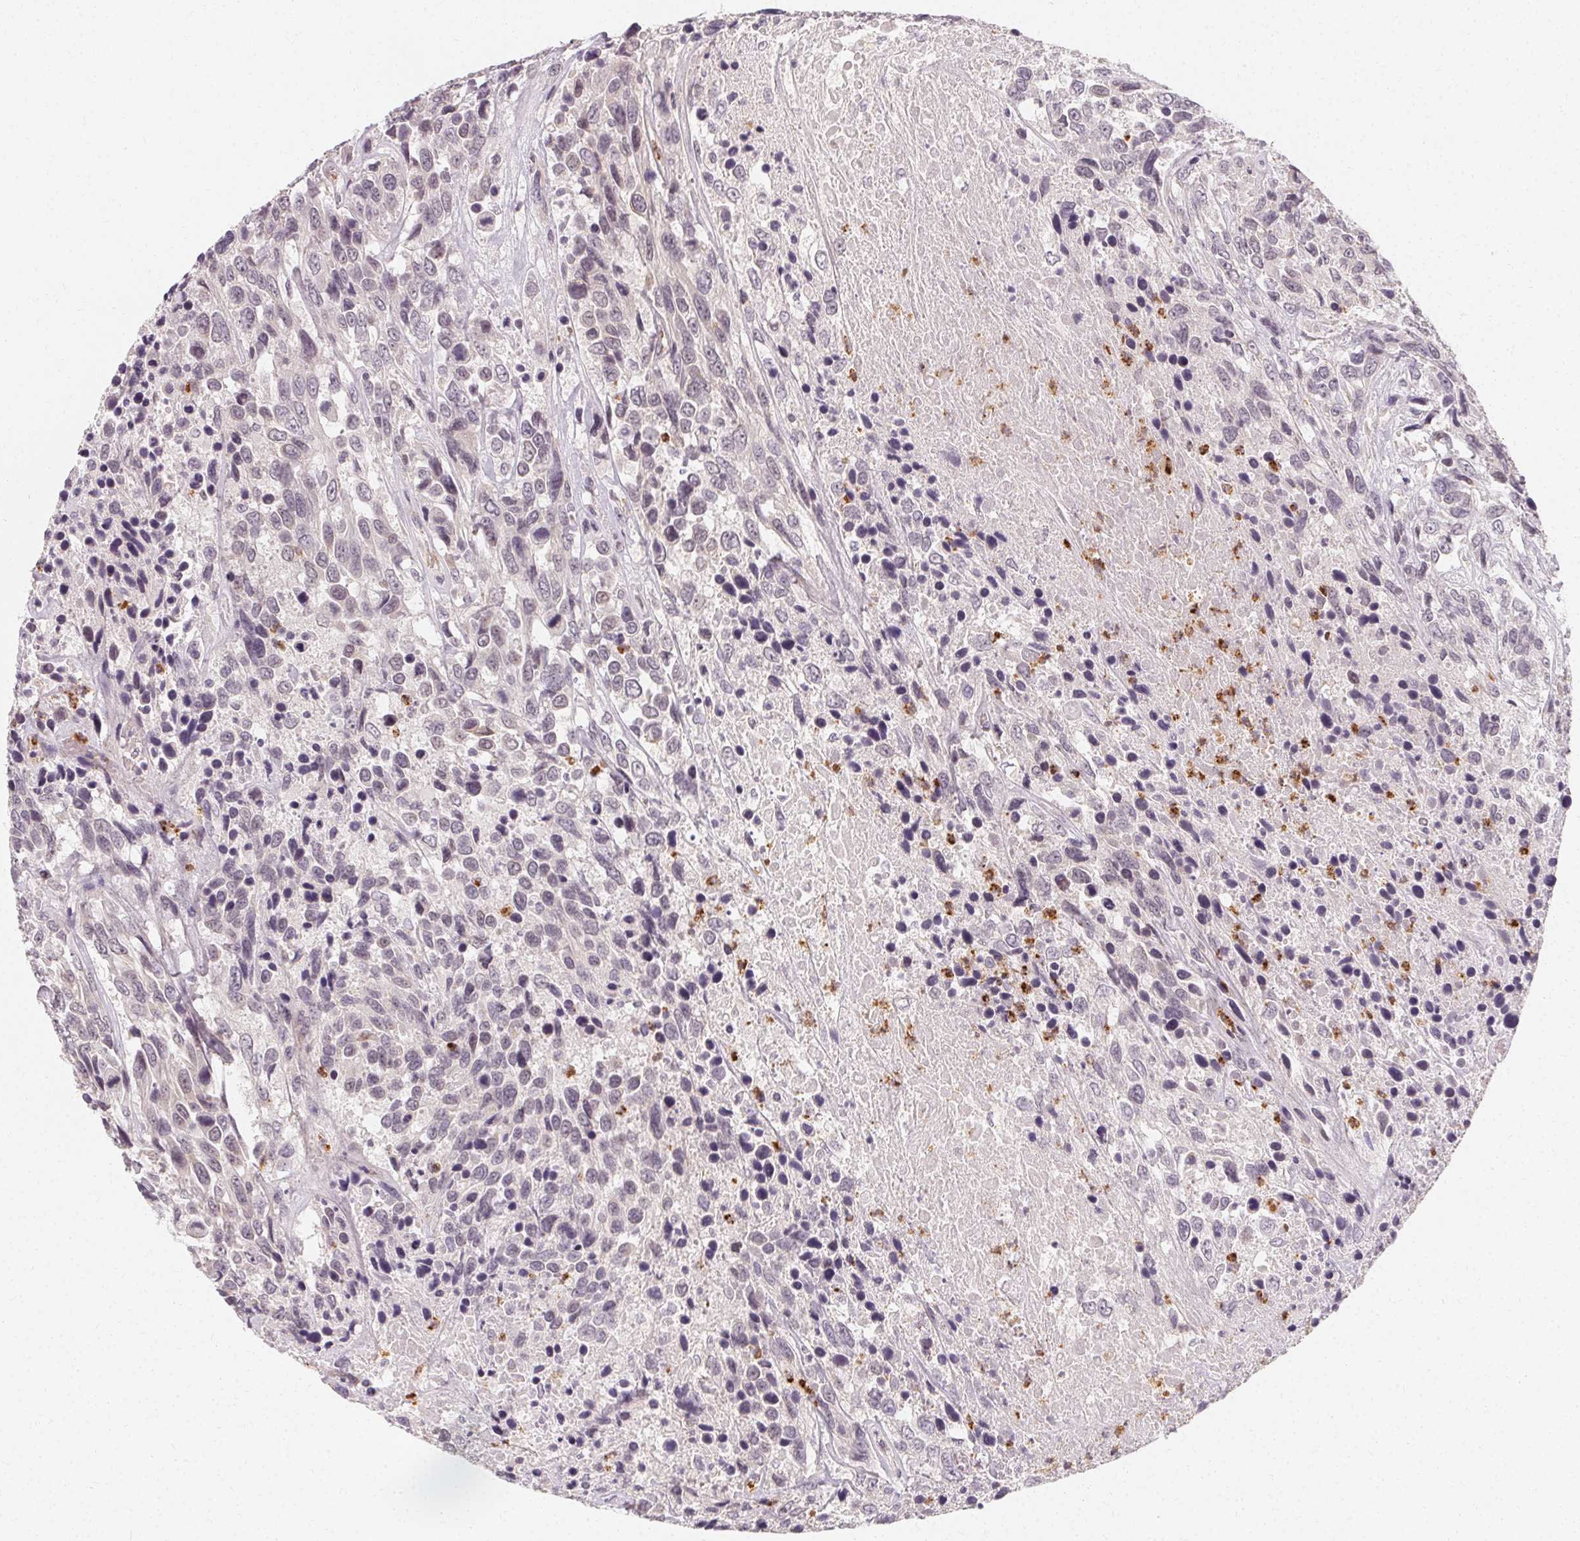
{"staining": {"intensity": "negative", "quantity": "none", "location": "none"}, "tissue": "urothelial cancer", "cell_type": "Tumor cells", "image_type": "cancer", "snomed": [{"axis": "morphology", "description": "Urothelial carcinoma, High grade"}, {"axis": "topography", "description": "Urinary bladder"}], "caption": "An IHC photomicrograph of urothelial cancer is shown. There is no staining in tumor cells of urothelial cancer.", "gene": "CLCNKB", "patient": {"sex": "female", "age": 70}}